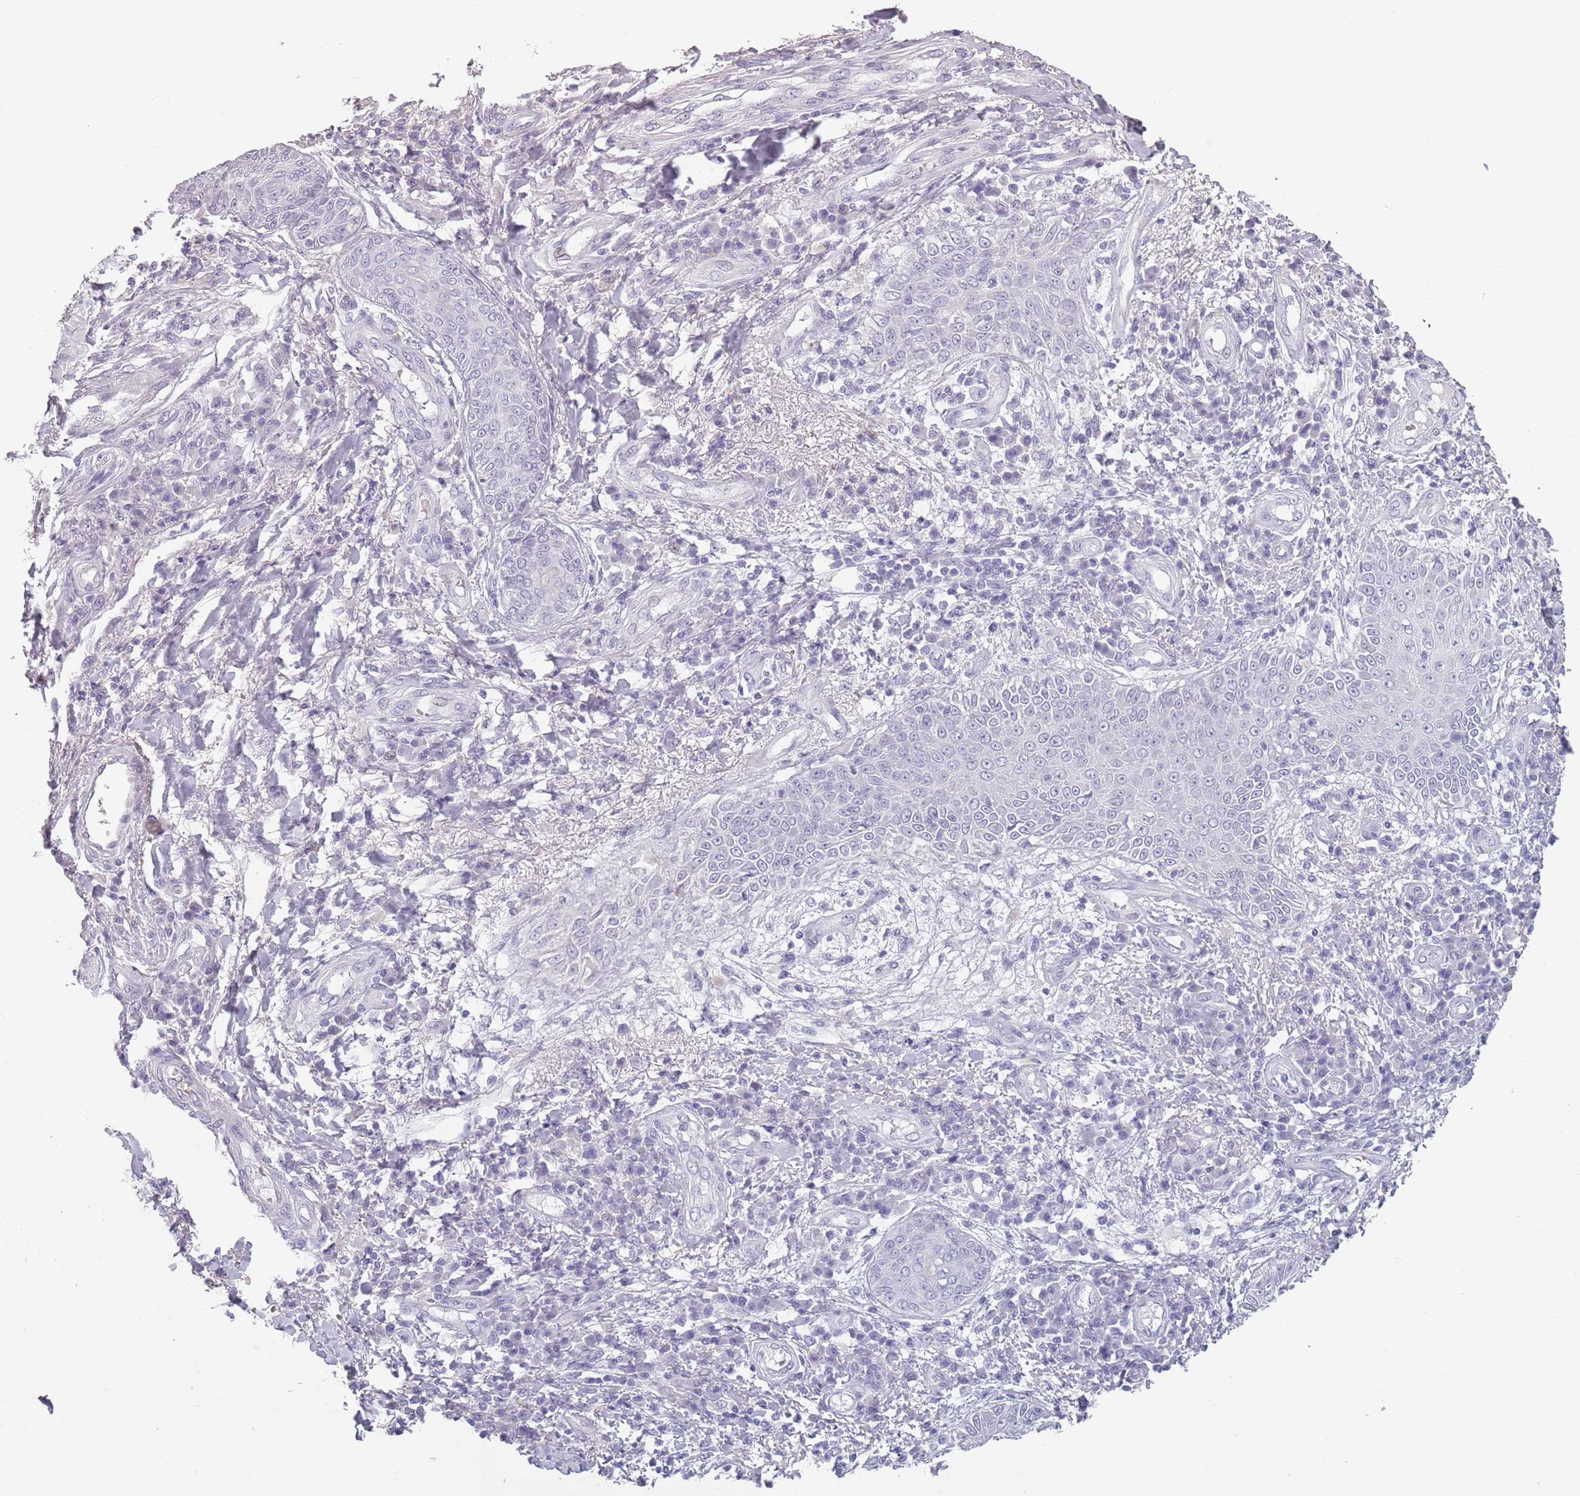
{"staining": {"intensity": "negative", "quantity": "none", "location": "none"}, "tissue": "skin cancer", "cell_type": "Tumor cells", "image_type": "cancer", "snomed": [{"axis": "morphology", "description": "Squamous cell carcinoma, NOS"}, {"axis": "topography", "description": "Skin"}], "caption": "A photomicrograph of human skin cancer (squamous cell carcinoma) is negative for staining in tumor cells.", "gene": "PIEZO1", "patient": {"sex": "male", "age": 70}}